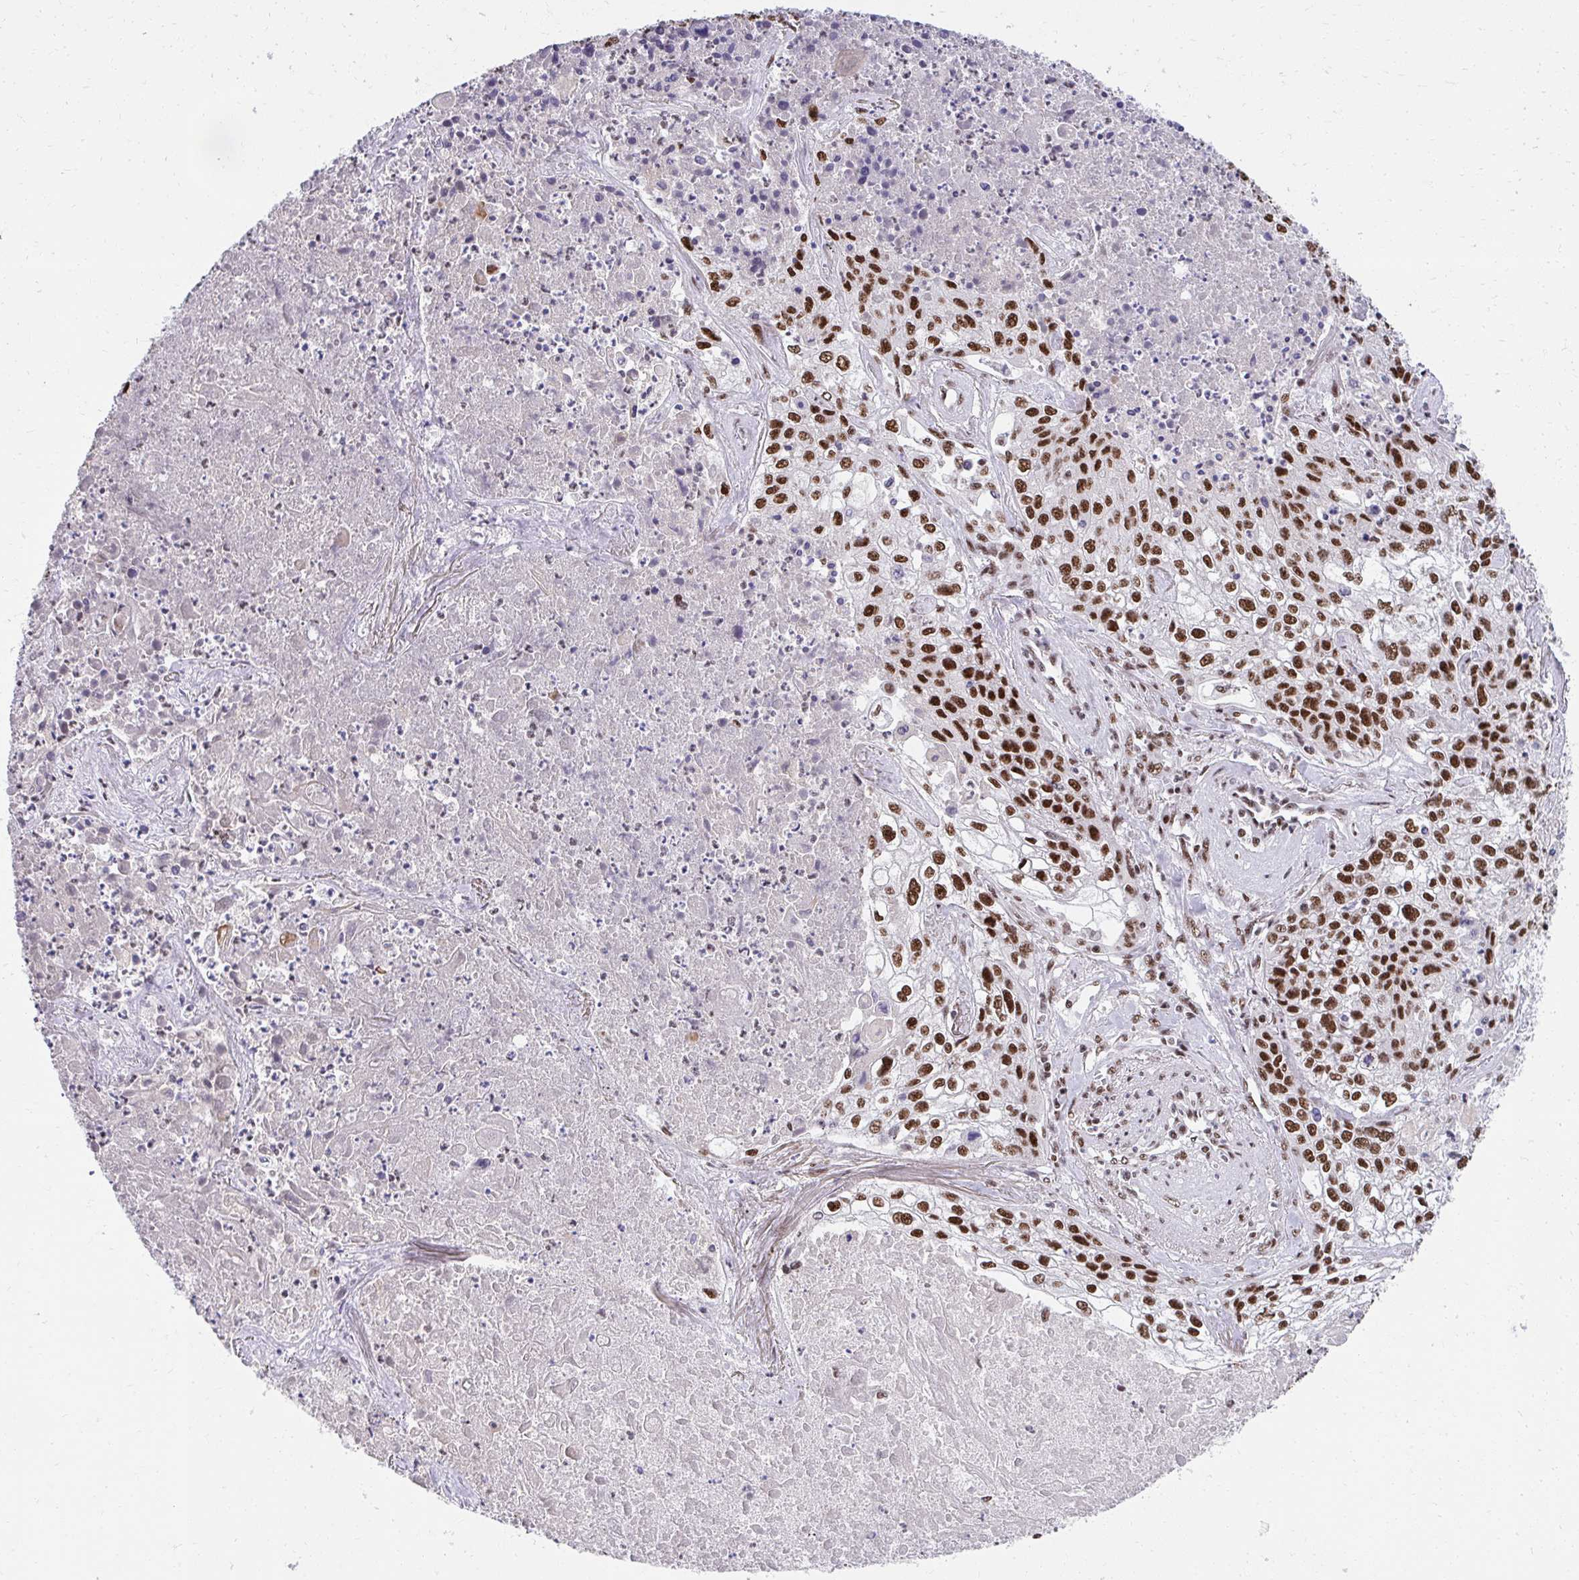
{"staining": {"intensity": "strong", "quantity": ">75%", "location": "nuclear"}, "tissue": "lung cancer", "cell_type": "Tumor cells", "image_type": "cancer", "snomed": [{"axis": "morphology", "description": "Squamous cell carcinoma, NOS"}, {"axis": "topography", "description": "Lung"}], "caption": "Brown immunohistochemical staining in lung cancer (squamous cell carcinoma) demonstrates strong nuclear positivity in about >75% of tumor cells.", "gene": "SYNE4", "patient": {"sex": "male", "age": 74}}